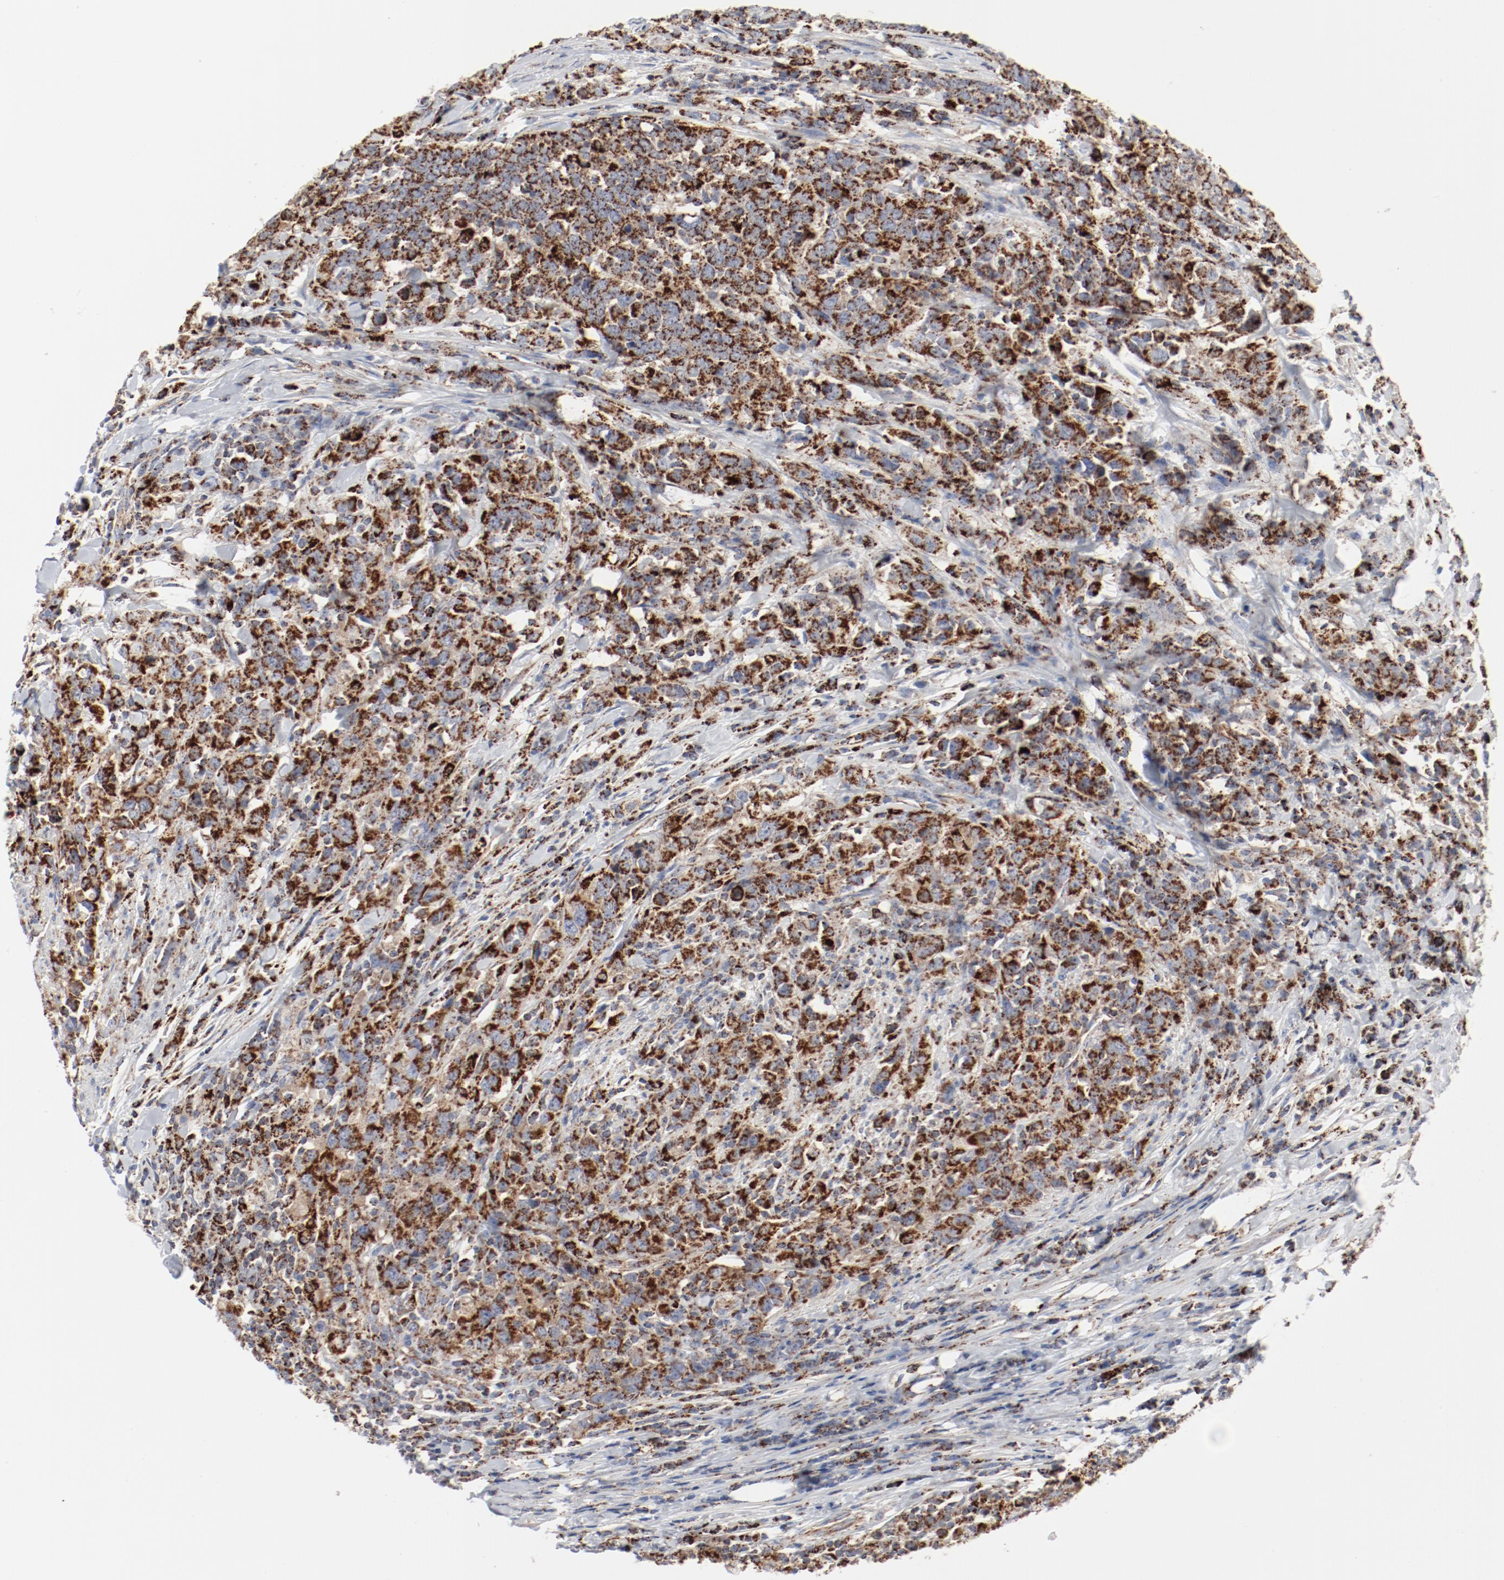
{"staining": {"intensity": "strong", "quantity": ">75%", "location": "cytoplasmic/membranous"}, "tissue": "urothelial cancer", "cell_type": "Tumor cells", "image_type": "cancer", "snomed": [{"axis": "morphology", "description": "Urothelial carcinoma, High grade"}, {"axis": "topography", "description": "Urinary bladder"}], "caption": "A photomicrograph showing strong cytoplasmic/membranous staining in about >75% of tumor cells in urothelial carcinoma (high-grade), as visualized by brown immunohistochemical staining.", "gene": "SETD3", "patient": {"sex": "male", "age": 61}}